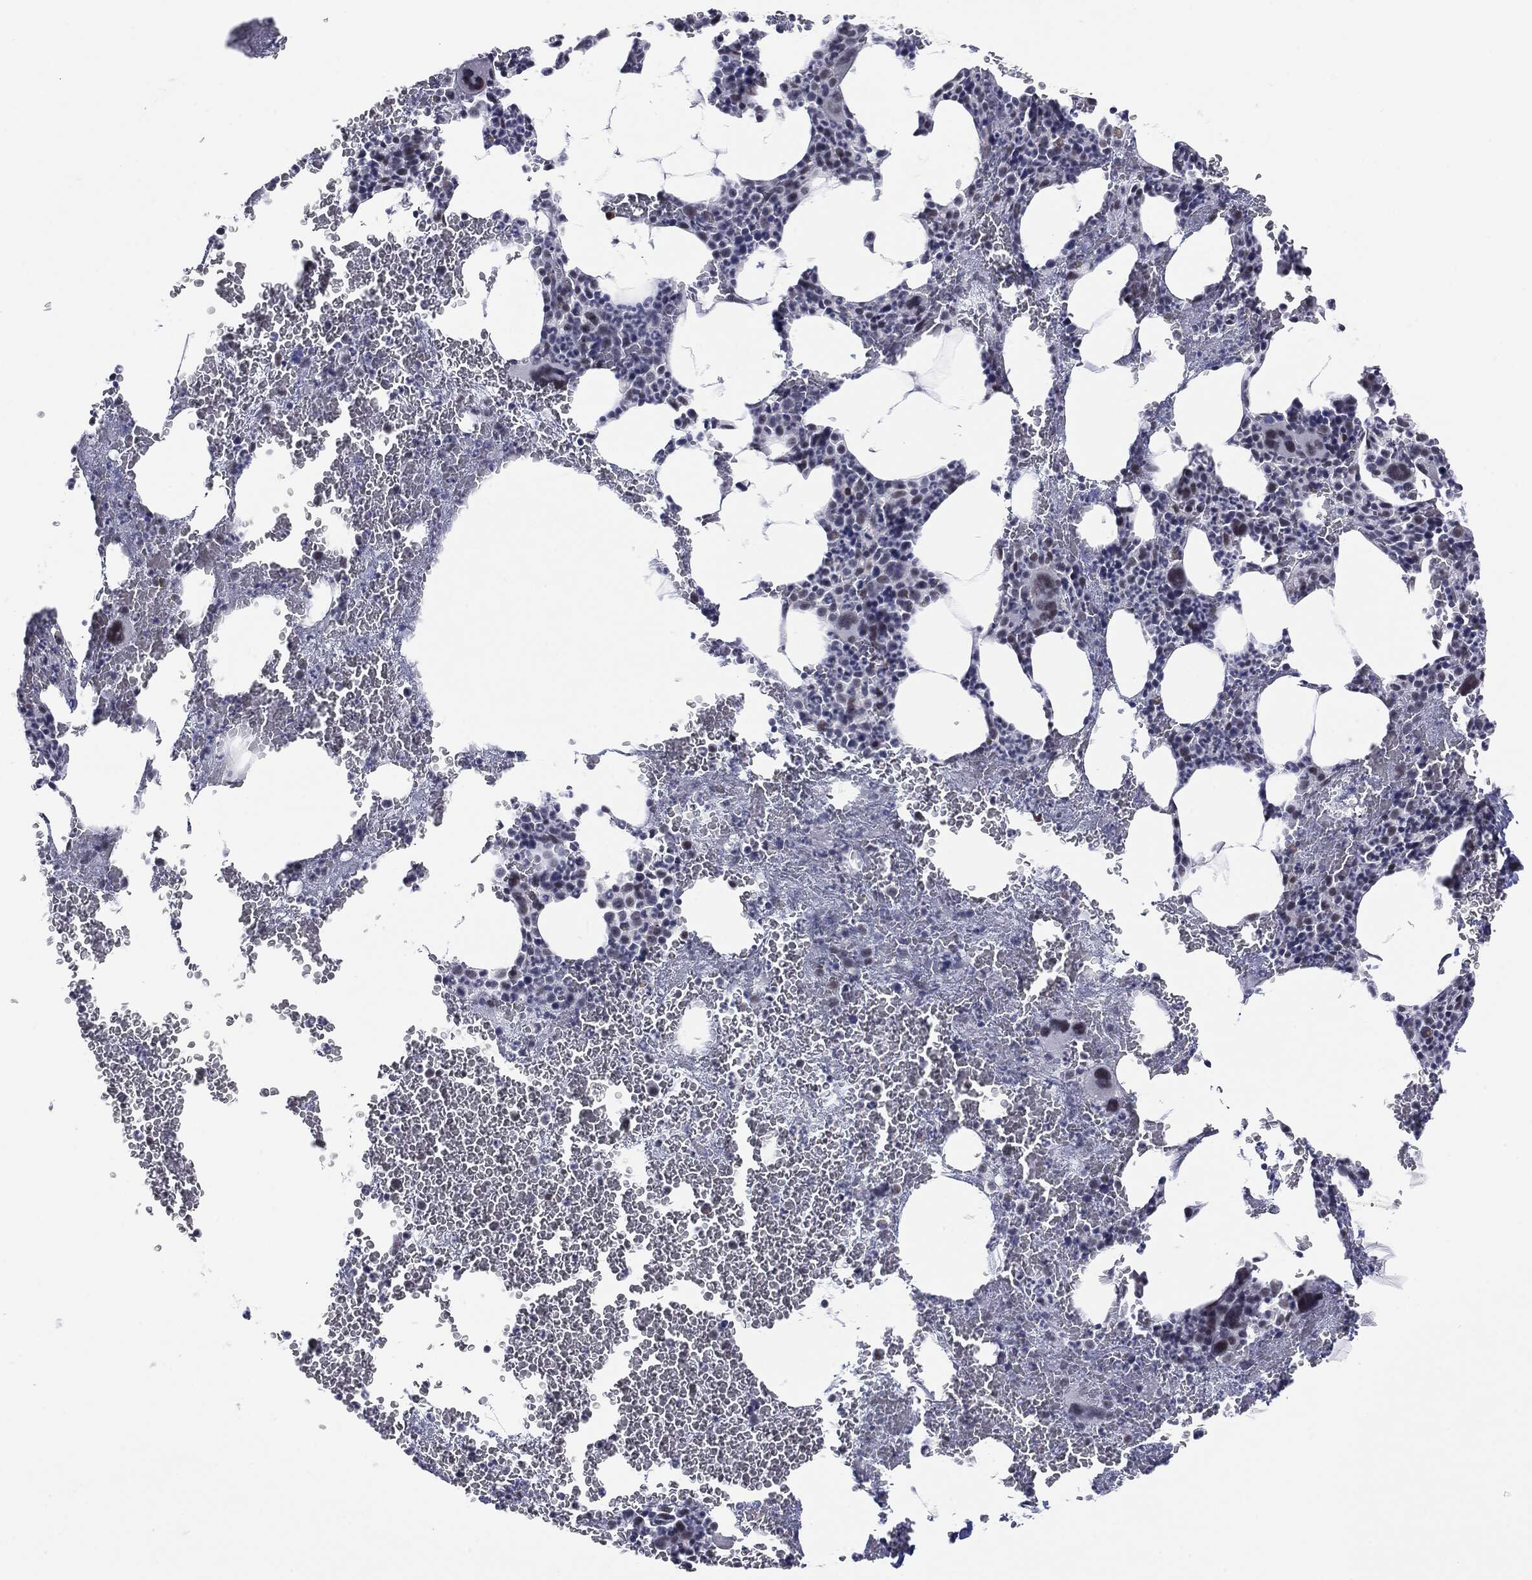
{"staining": {"intensity": "negative", "quantity": "none", "location": "none"}, "tissue": "bone marrow", "cell_type": "Hematopoietic cells", "image_type": "normal", "snomed": [{"axis": "morphology", "description": "Normal tissue, NOS"}, {"axis": "topography", "description": "Bone marrow"}], "caption": "This is an IHC histopathology image of unremarkable bone marrow. There is no staining in hematopoietic cells.", "gene": "SLC5A5", "patient": {"sex": "male", "age": 91}}